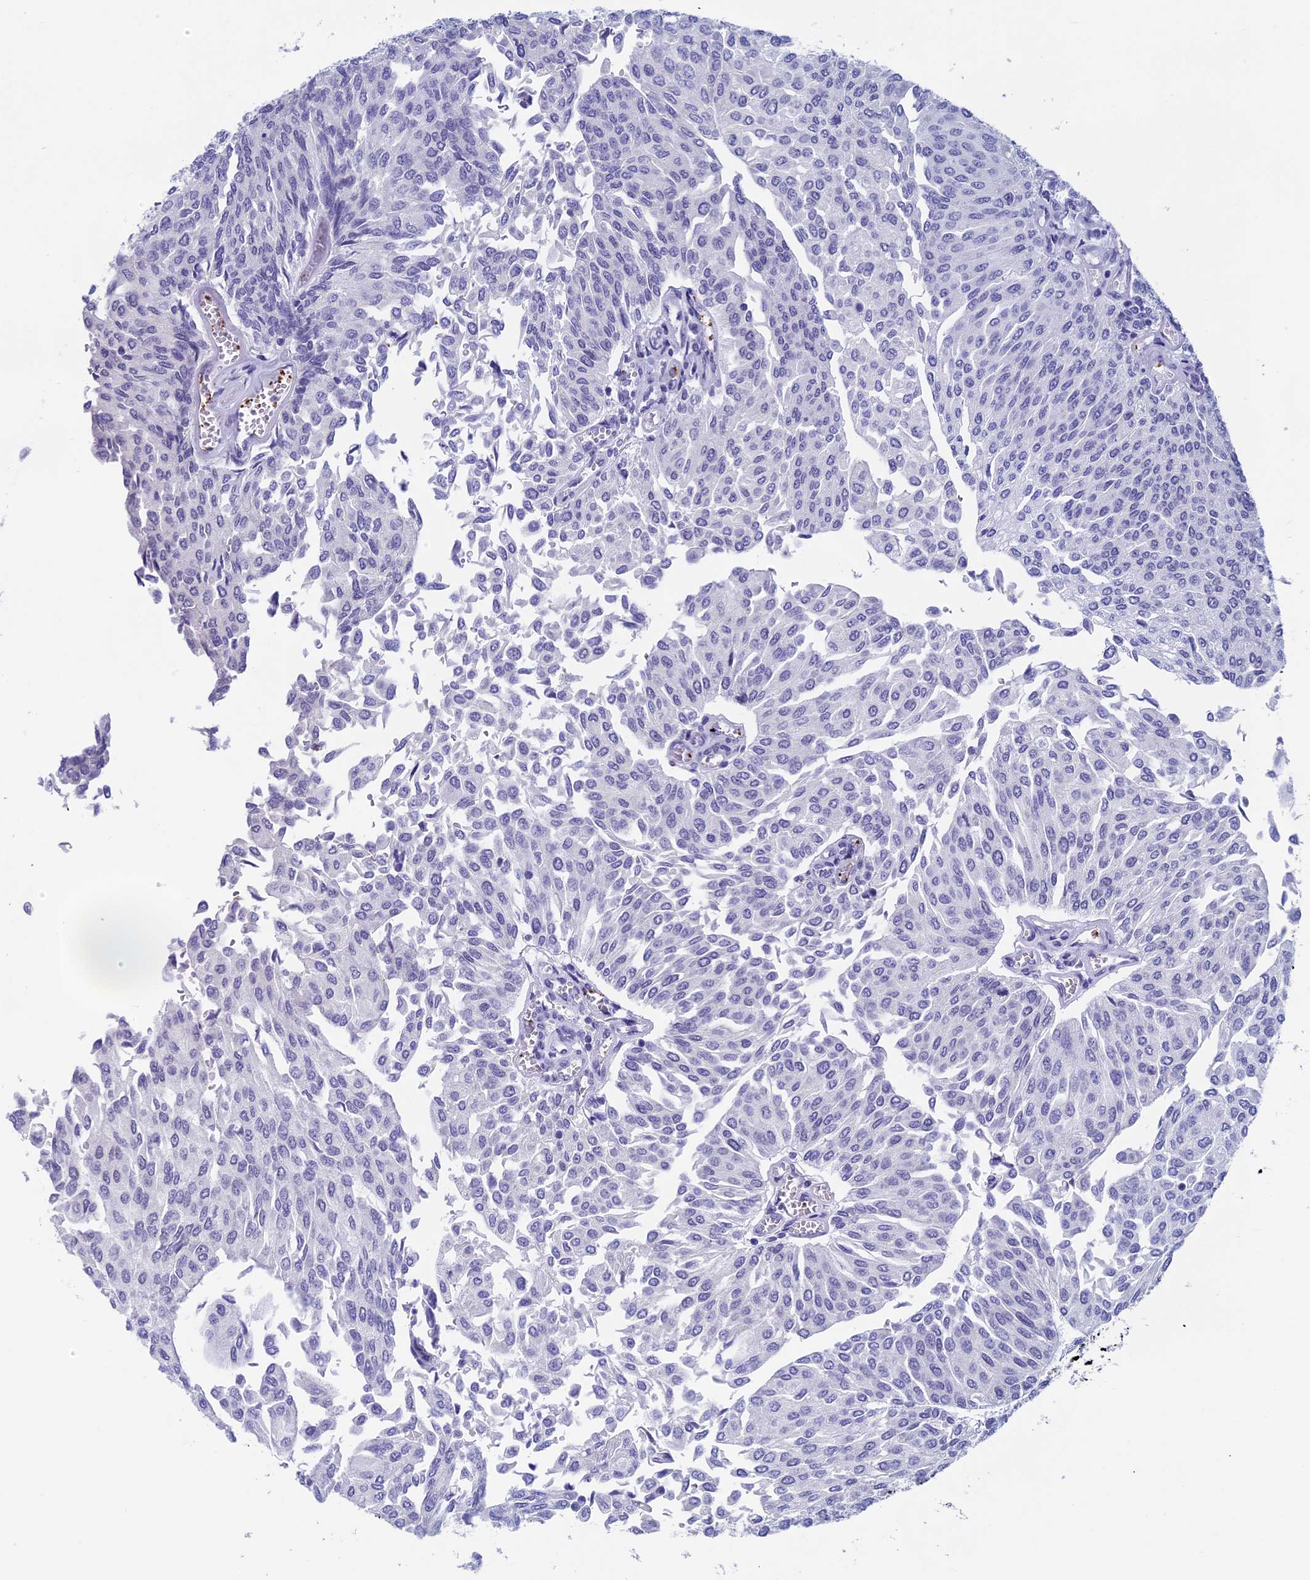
{"staining": {"intensity": "negative", "quantity": "none", "location": "none"}, "tissue": "urothelial cancer", "cell_type": "Tumor cells", "image_type": "cancer", "snomed": [{"axis": "morphology", "description": "Urothelial carcinoma, High grade"}, {"axis": "topography", "description": "Urinary bladder"}], "caption": "Immunohistochemical staining of human urothelial cancer reveals no significant expression in tumor cells. (DAB immunohistochemistry (IHC), high magnification).", "gene": "AIFM2", "patient": {"sex": "female", "age": 79}}